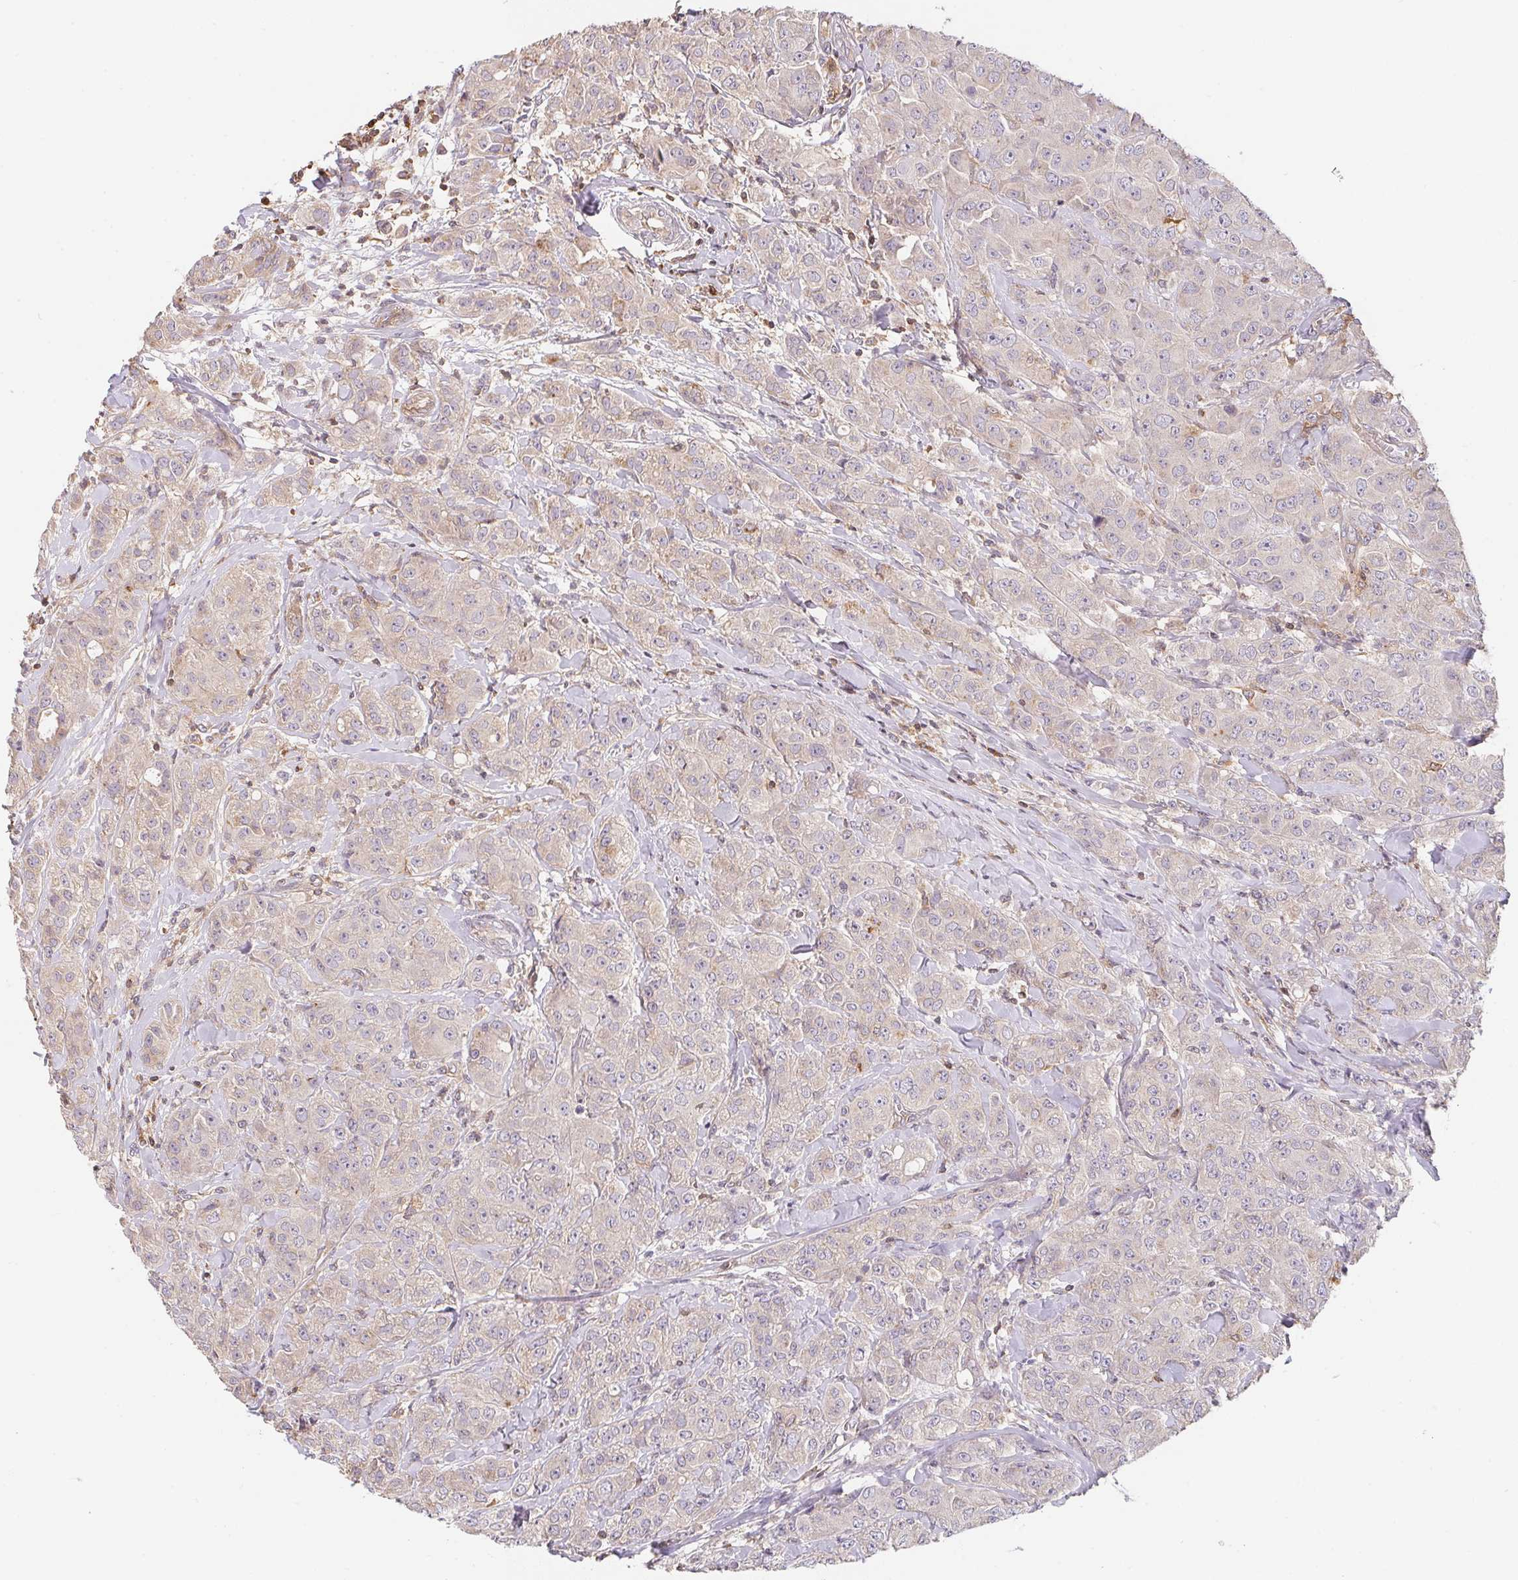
{"staining": {"intensity": "negative", "quantity": "none", "location": "none"}, "tissue": "breast cancer", "cell_type": "Tumor cells", "image_type": "cancer", "snomed": [{"axis": "morphology", "description": "Normal tissue, NOS"}, {"axis": "morphology", "description": "Duct carcinoma"}, {"axis": "topography", "description": "Breast"}], "caption": "A high-resolution image shows IHC staining of breast cancer, which shows no significant positivity in tumor cells.", "gene": "ANKRD13A", "patient": {"sex": "female", "age": 43}}